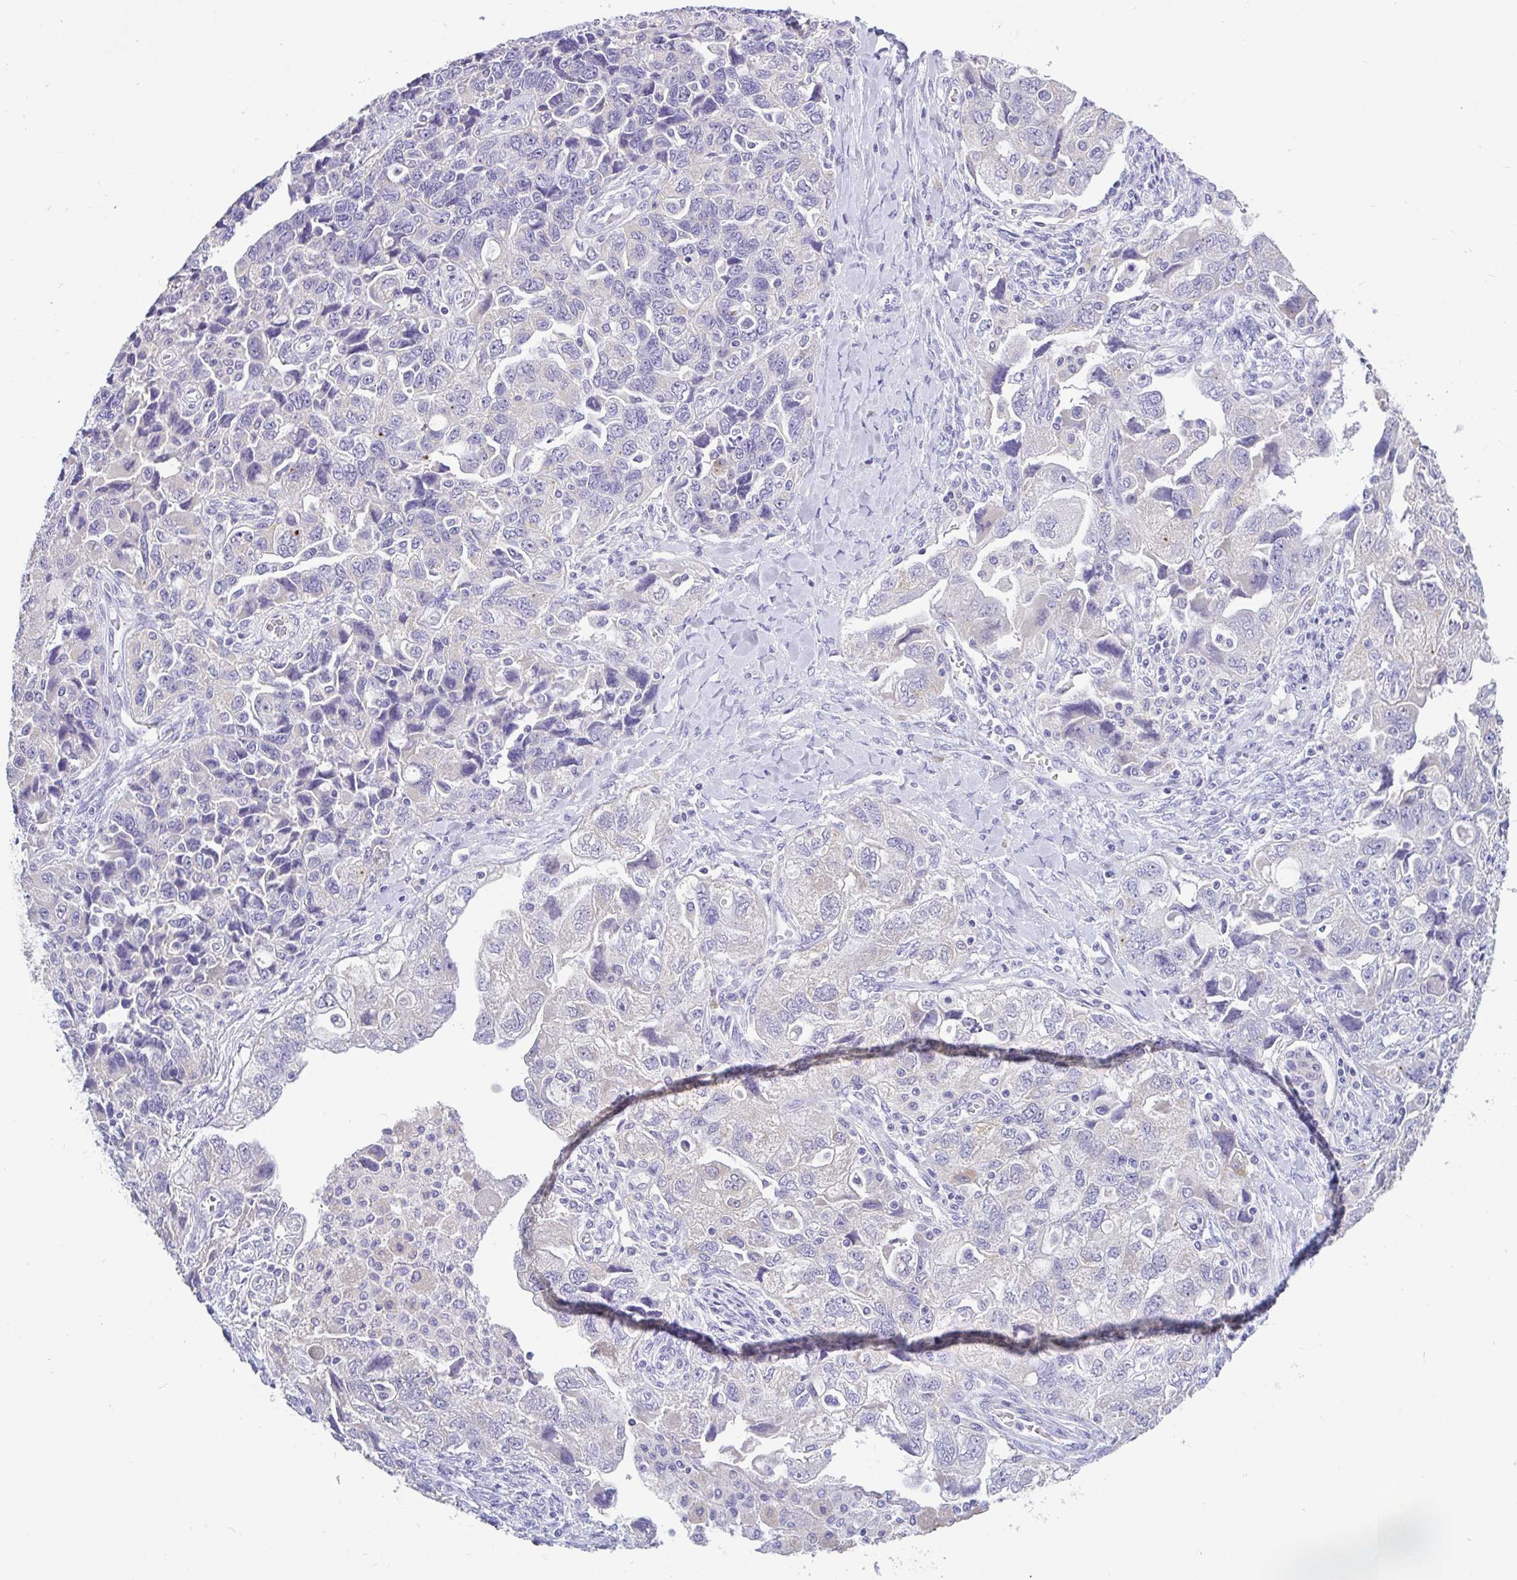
{"staining": {"intensity": "negative", "quantity": "none", "location": "none"}, "tissue": "ovarian cancer", "cell_type": "Tumor cells", "image_type": "cancer", "snomed": [{"axis": "morphology", "description": "Carcinoma, NOS"}, {"axis": "morphology", "description": "Cystadenocarcinoma, serous, NOS"}, {"axis": "topography", "description": "Ovary"}], "caption": "Micrograph shows no significant protein staining in tumor cells of ovarian cancer.", "gene": "INTS5", "patient": {"sex": "female", "age": 69}}